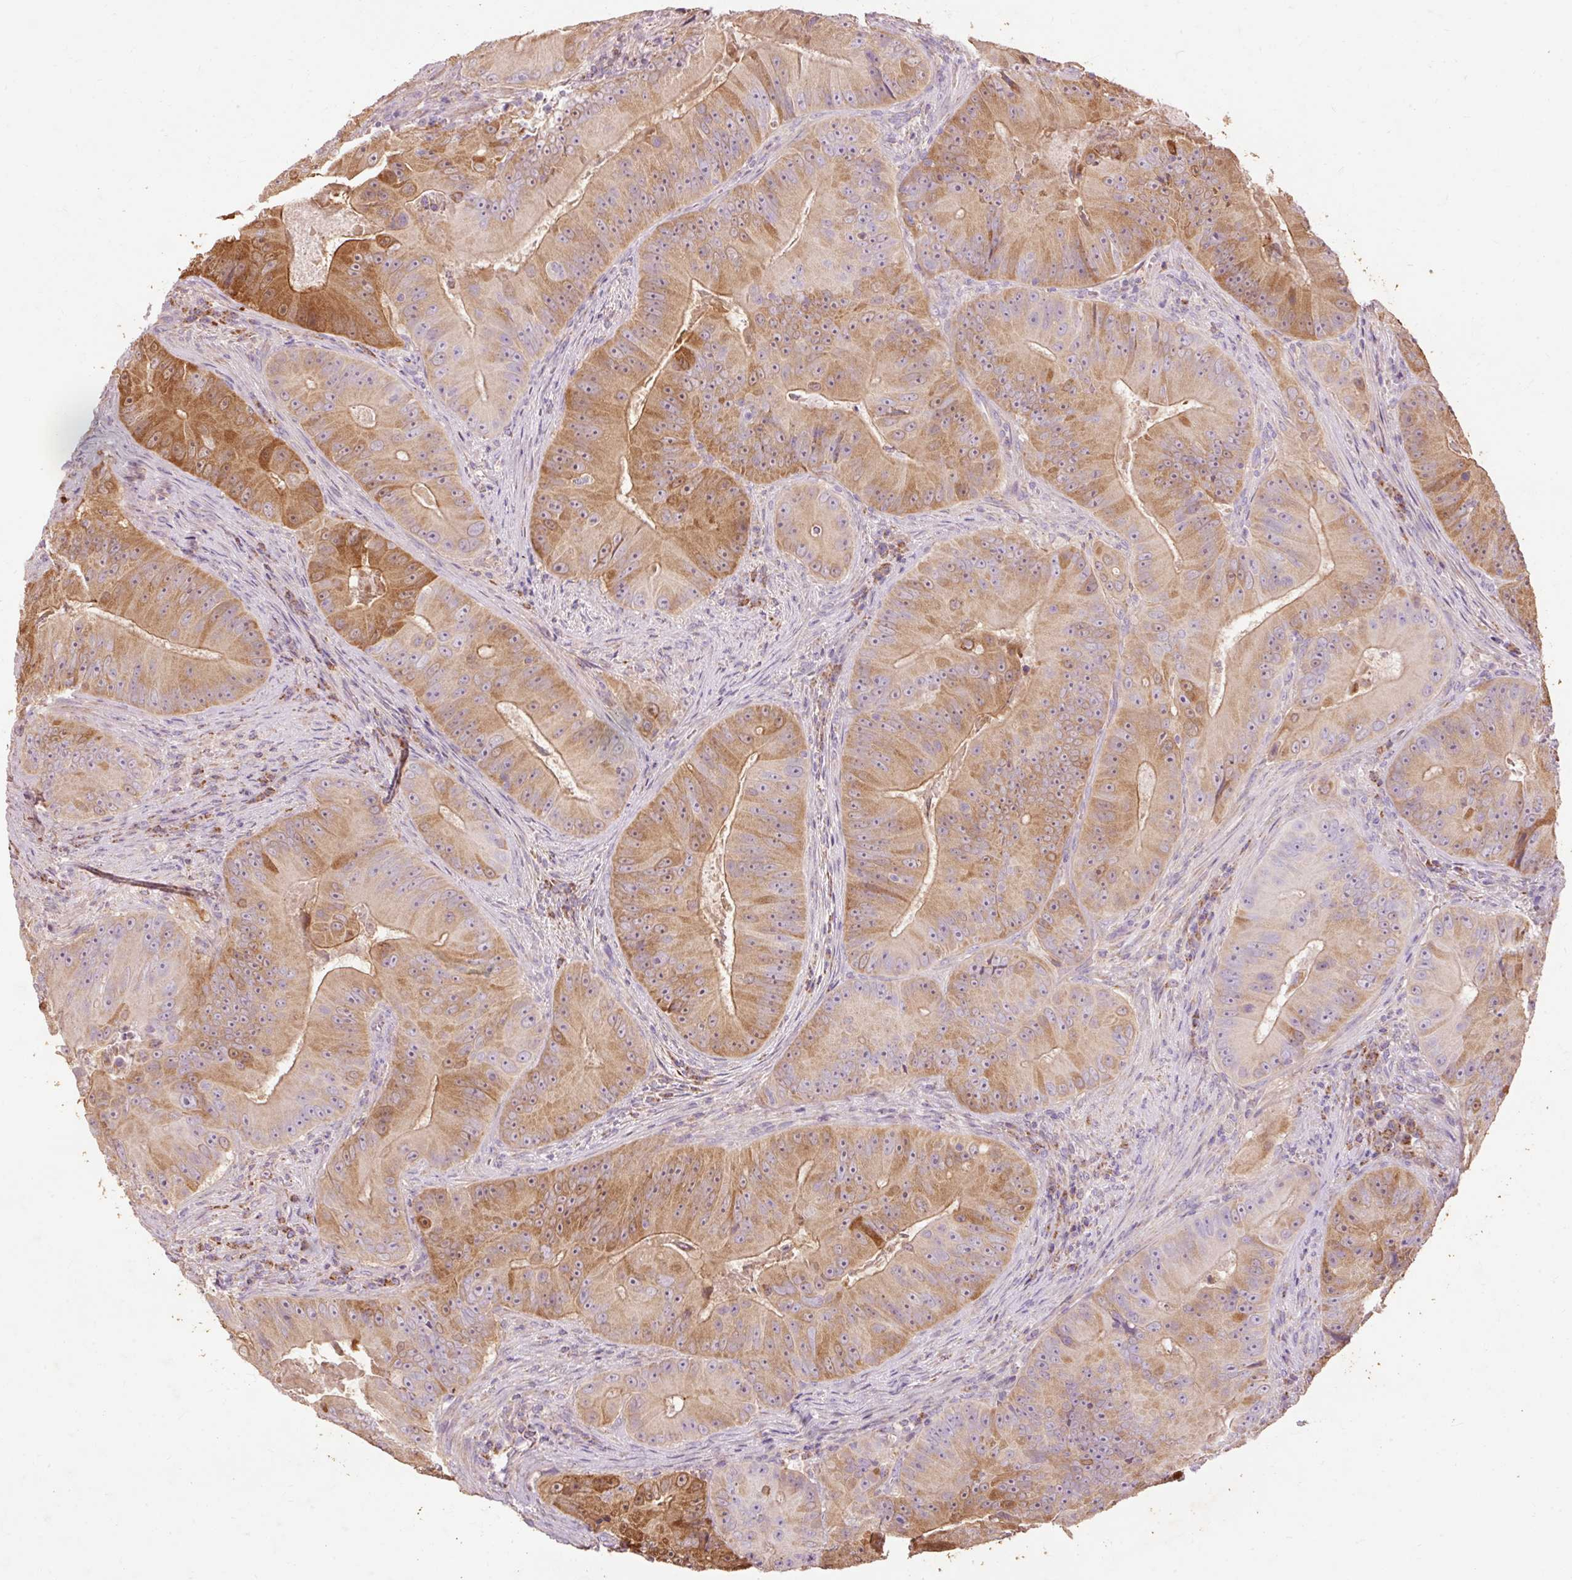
{"staining": {"intensity": "moderate", "quantity": ">75%", "location": "cytoplasmic/membranous"}, "tissue": "colorectal cancer", "cell_type": "Tumor cells", "image_type": "cancer", "snomed": [{"axis": "morphology", "description": "Adenocarcinoma, NOS"}, {"axis": "topography", "description": "Colon"}], "caption": "Protein staining of adenocarcinoma (colorectal) tissue reveals moderate cytoplasmic/membranous expression in approximately >75% of tumor cells.", "gene": "PRDX5", "patient": {"sex": "female", "age": 86}}